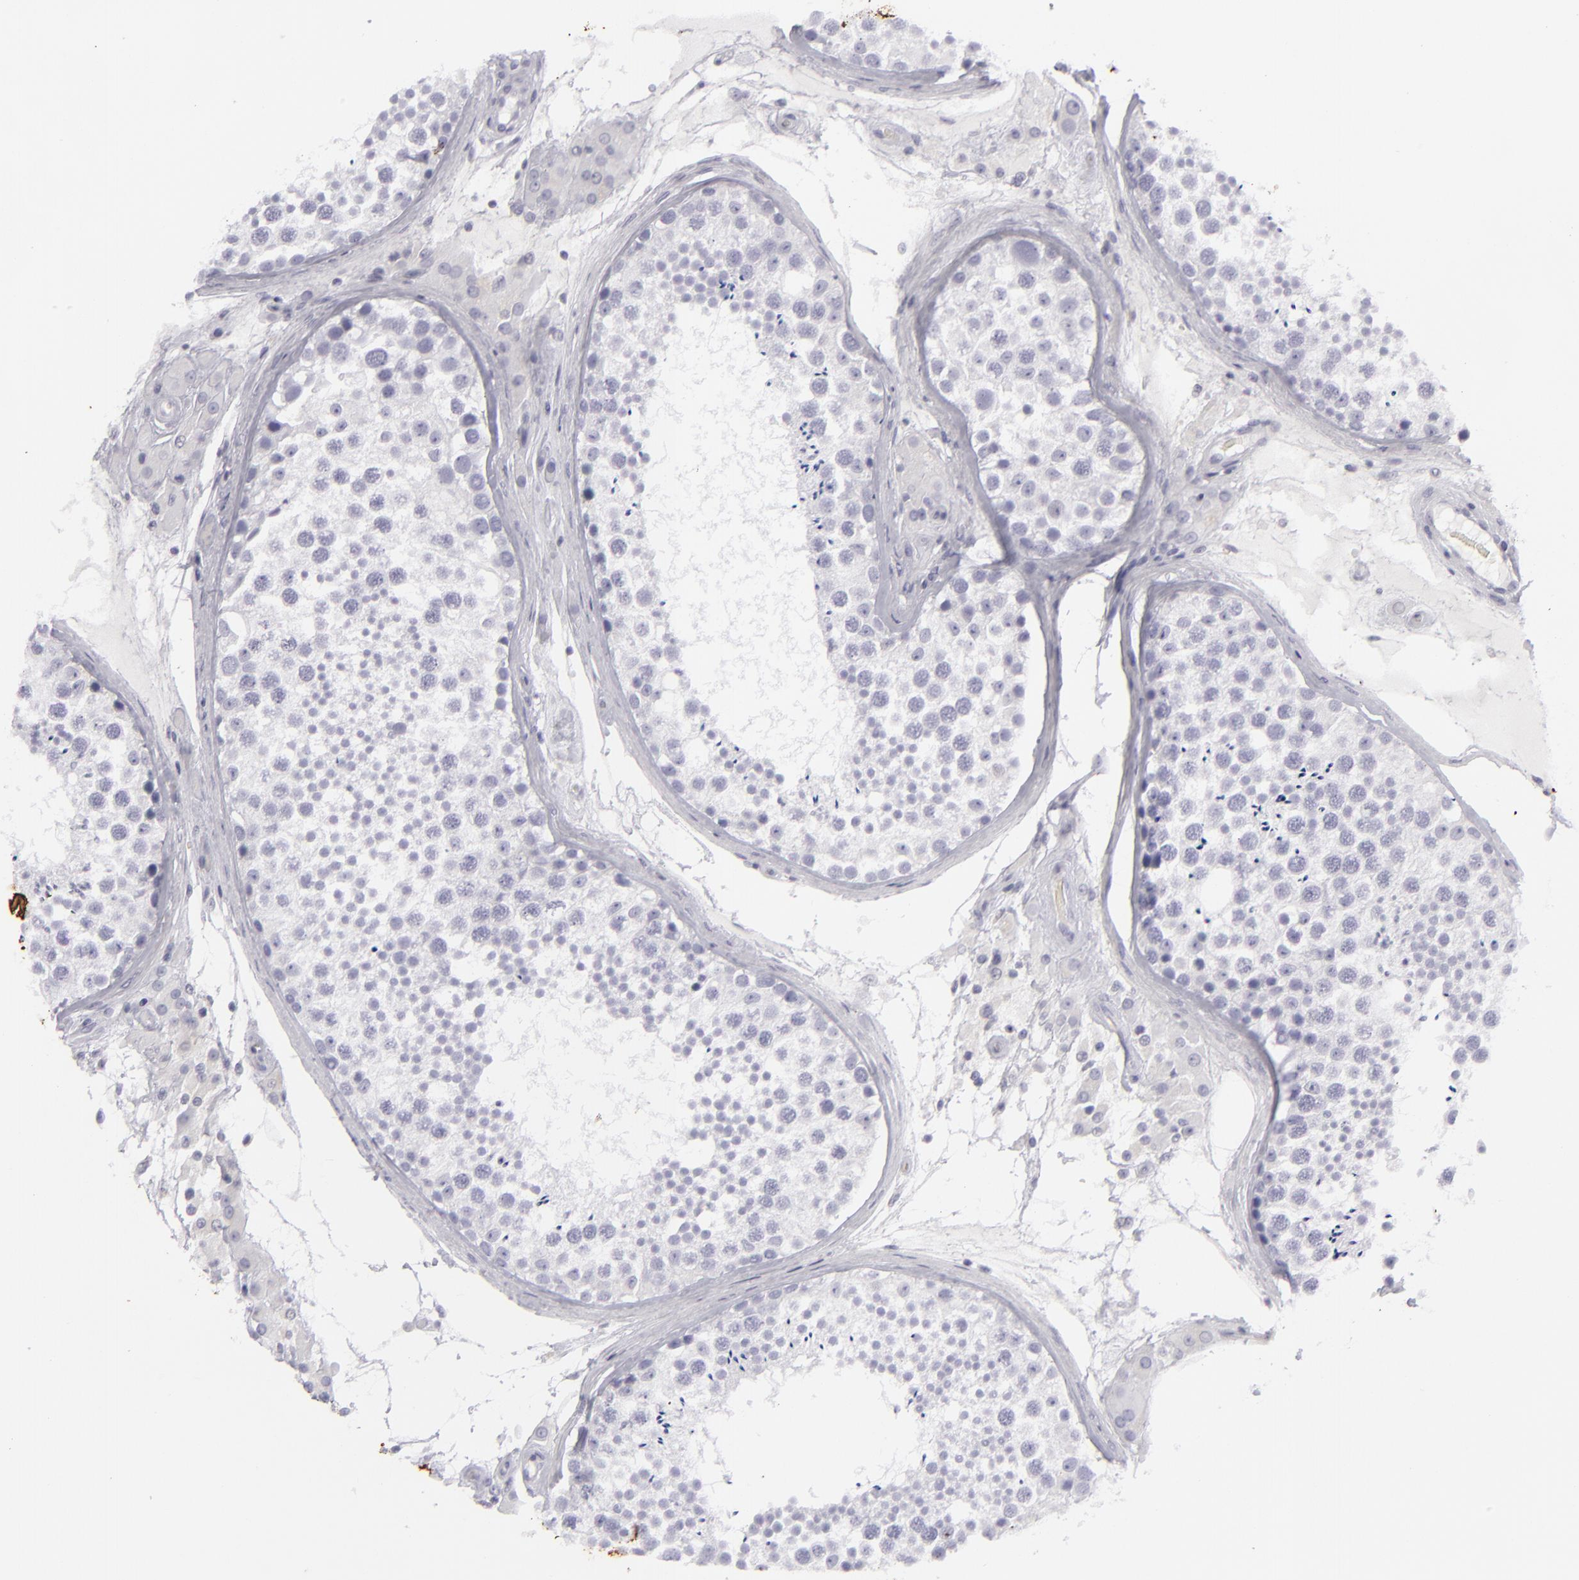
{"staining": {"intensity": "negative", "quantity": "none", "location": "none"}, "tissue": "testis", "cell_type": "Cells in seminiferous ducts", "image_type": "normal", "snomed": [{"axis": "morphology", "description": "Normal tissue, NOS"}, {"axis": "topography", "description": "Testis"}], "caption": "Immunohistochemistry (IHC) histopathology image of benign testis: testis stained with DAB reveals no significant protein staining in cells in seminiferous ducts. The staining was performed using DAB (3,3'-diaminobenzidine) to visualize the protein expression in brown, while the nuclei were stained in blue with hematoxylin (Magnification: 20x).", "gene": "KRT1", "patient": {"sex": "male", "age": 46}}